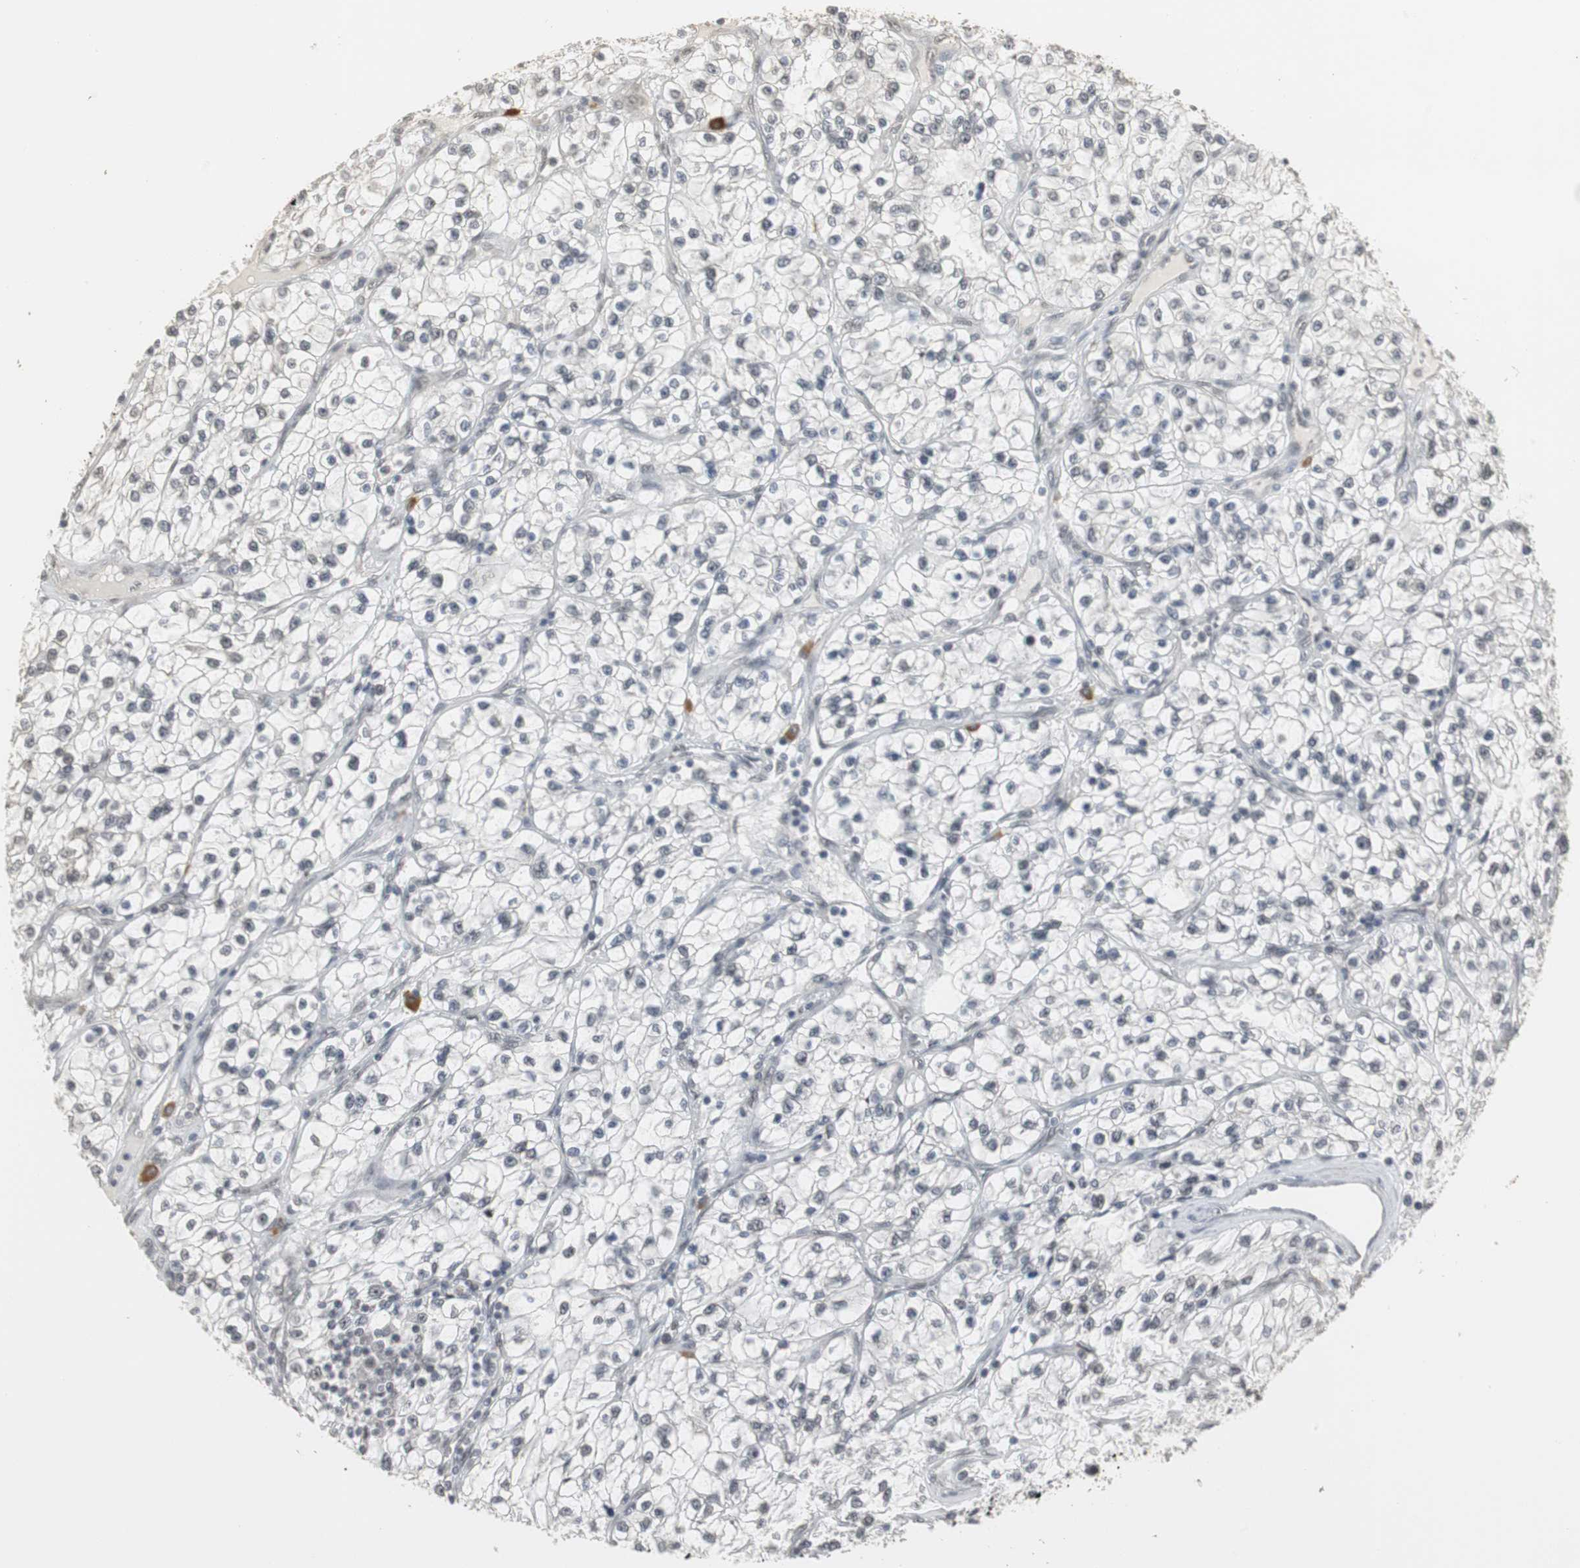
{"staining": {"intensity": "negative", "quantity": "none", "location": "none"}, "tissue": "renal cancer", "cell_type": "Tumor cells", "image_type": "cancer", "snomed": [{"axis": "morphology", "description": "Adenocarcinoma, NOS"}, {"axis": "topography", "description": "Kidney"}], "caption": "IHC photomicrograph of neoplastic tissue: adenocarcinoma (renal) stained with DAB displays no significant protein staining in tumor cells.", "gene": "ELOA", "patient": {"sex": "female", "age": 57}}